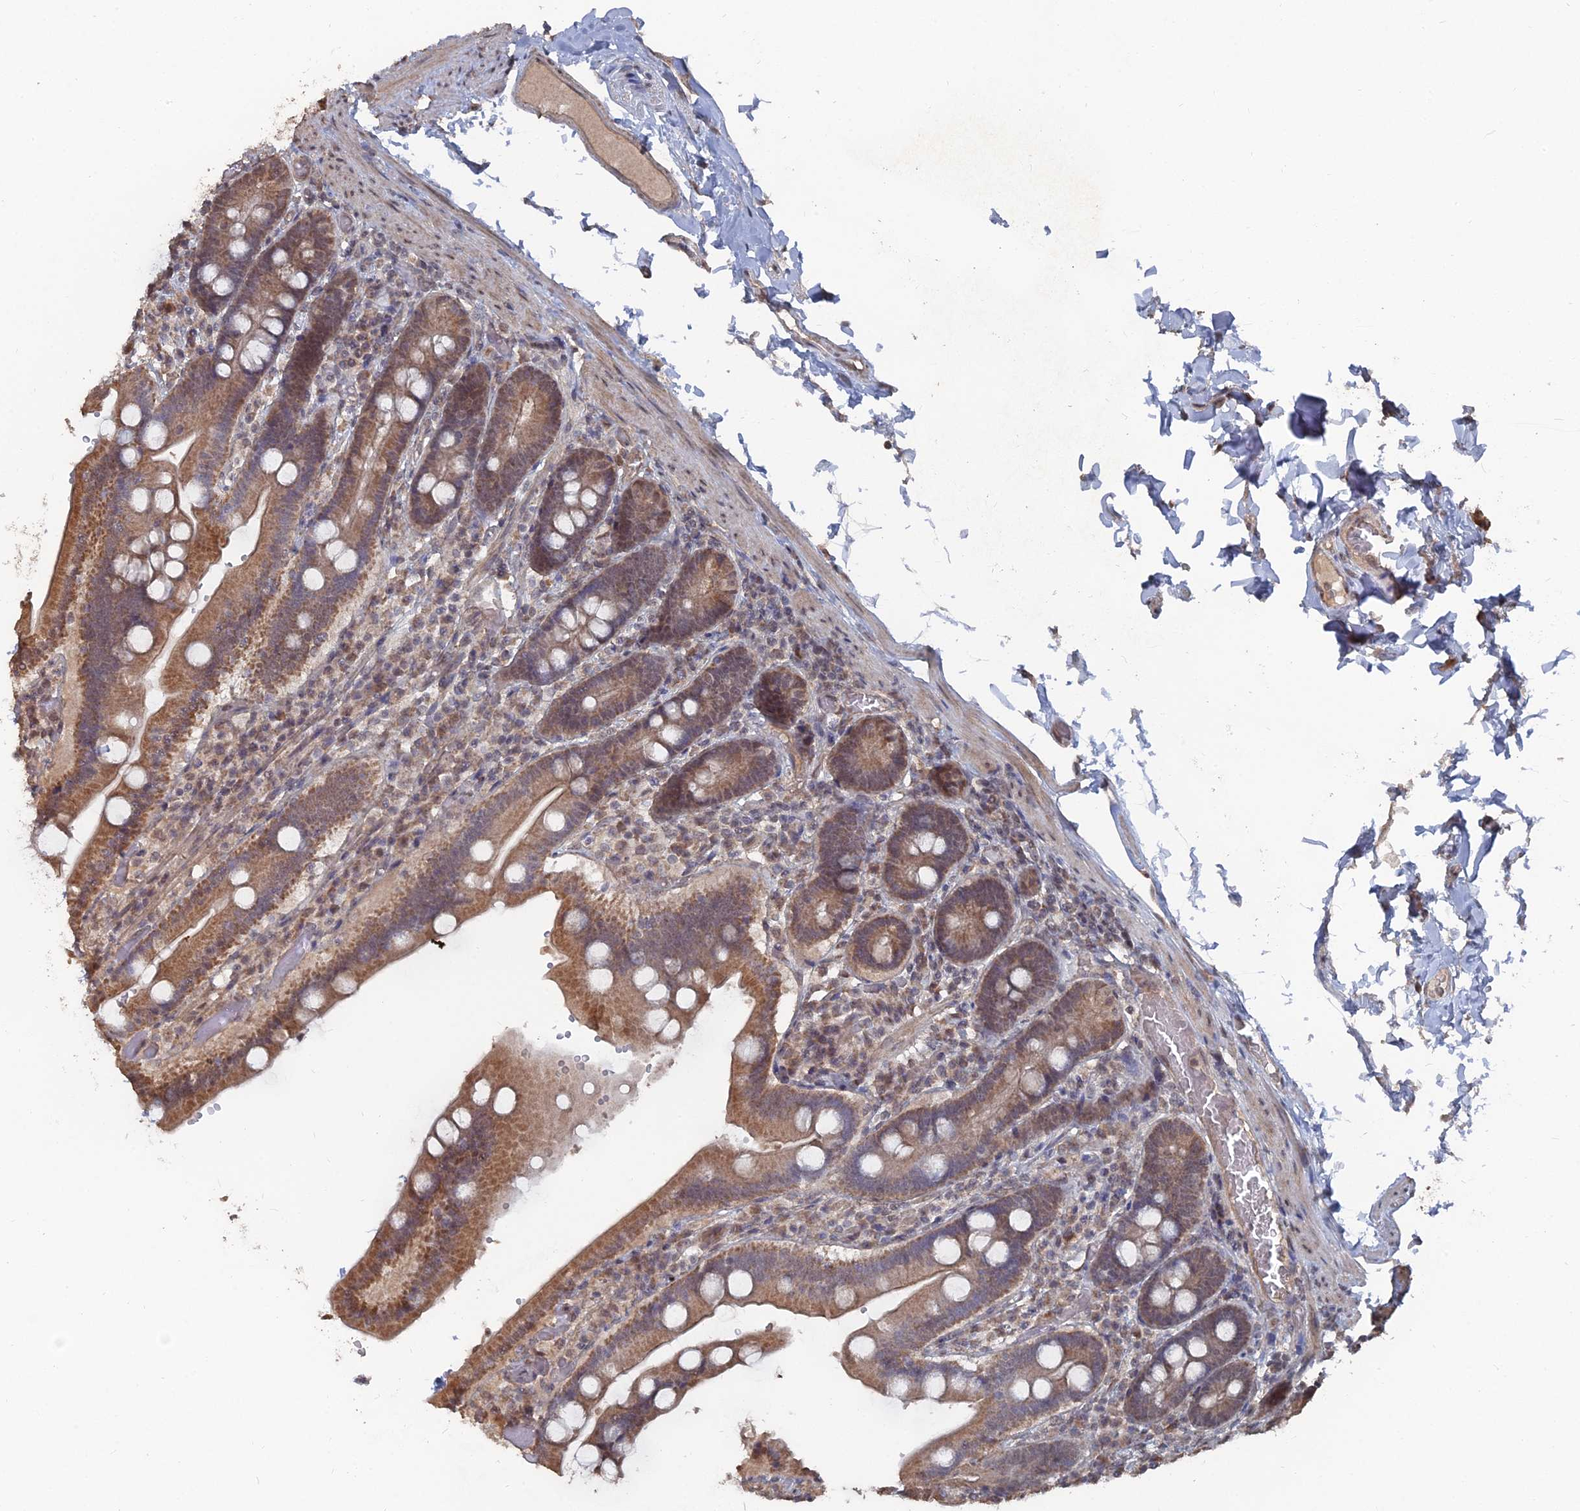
{"staining": {"intensity": "moderate", "quantity": ">75%", "location": "cytoplasmic/membranous"}, "tissue": "duodenum", "cell_type": "Glandular cells", "image_type": "normal", "snomed": [{"axis": "morphology", "description": "Normal tissue, NOS"}, {"axis": "topography", "description": "Duodenum"}], "caption": "Protein staining exhibits moderate cytoplasmic/membranous expression in approximately >75% of glandular cells in unremarkable duodenum.", "gene": "CCNP", "patient": {"sex": "female", "age": 62}}